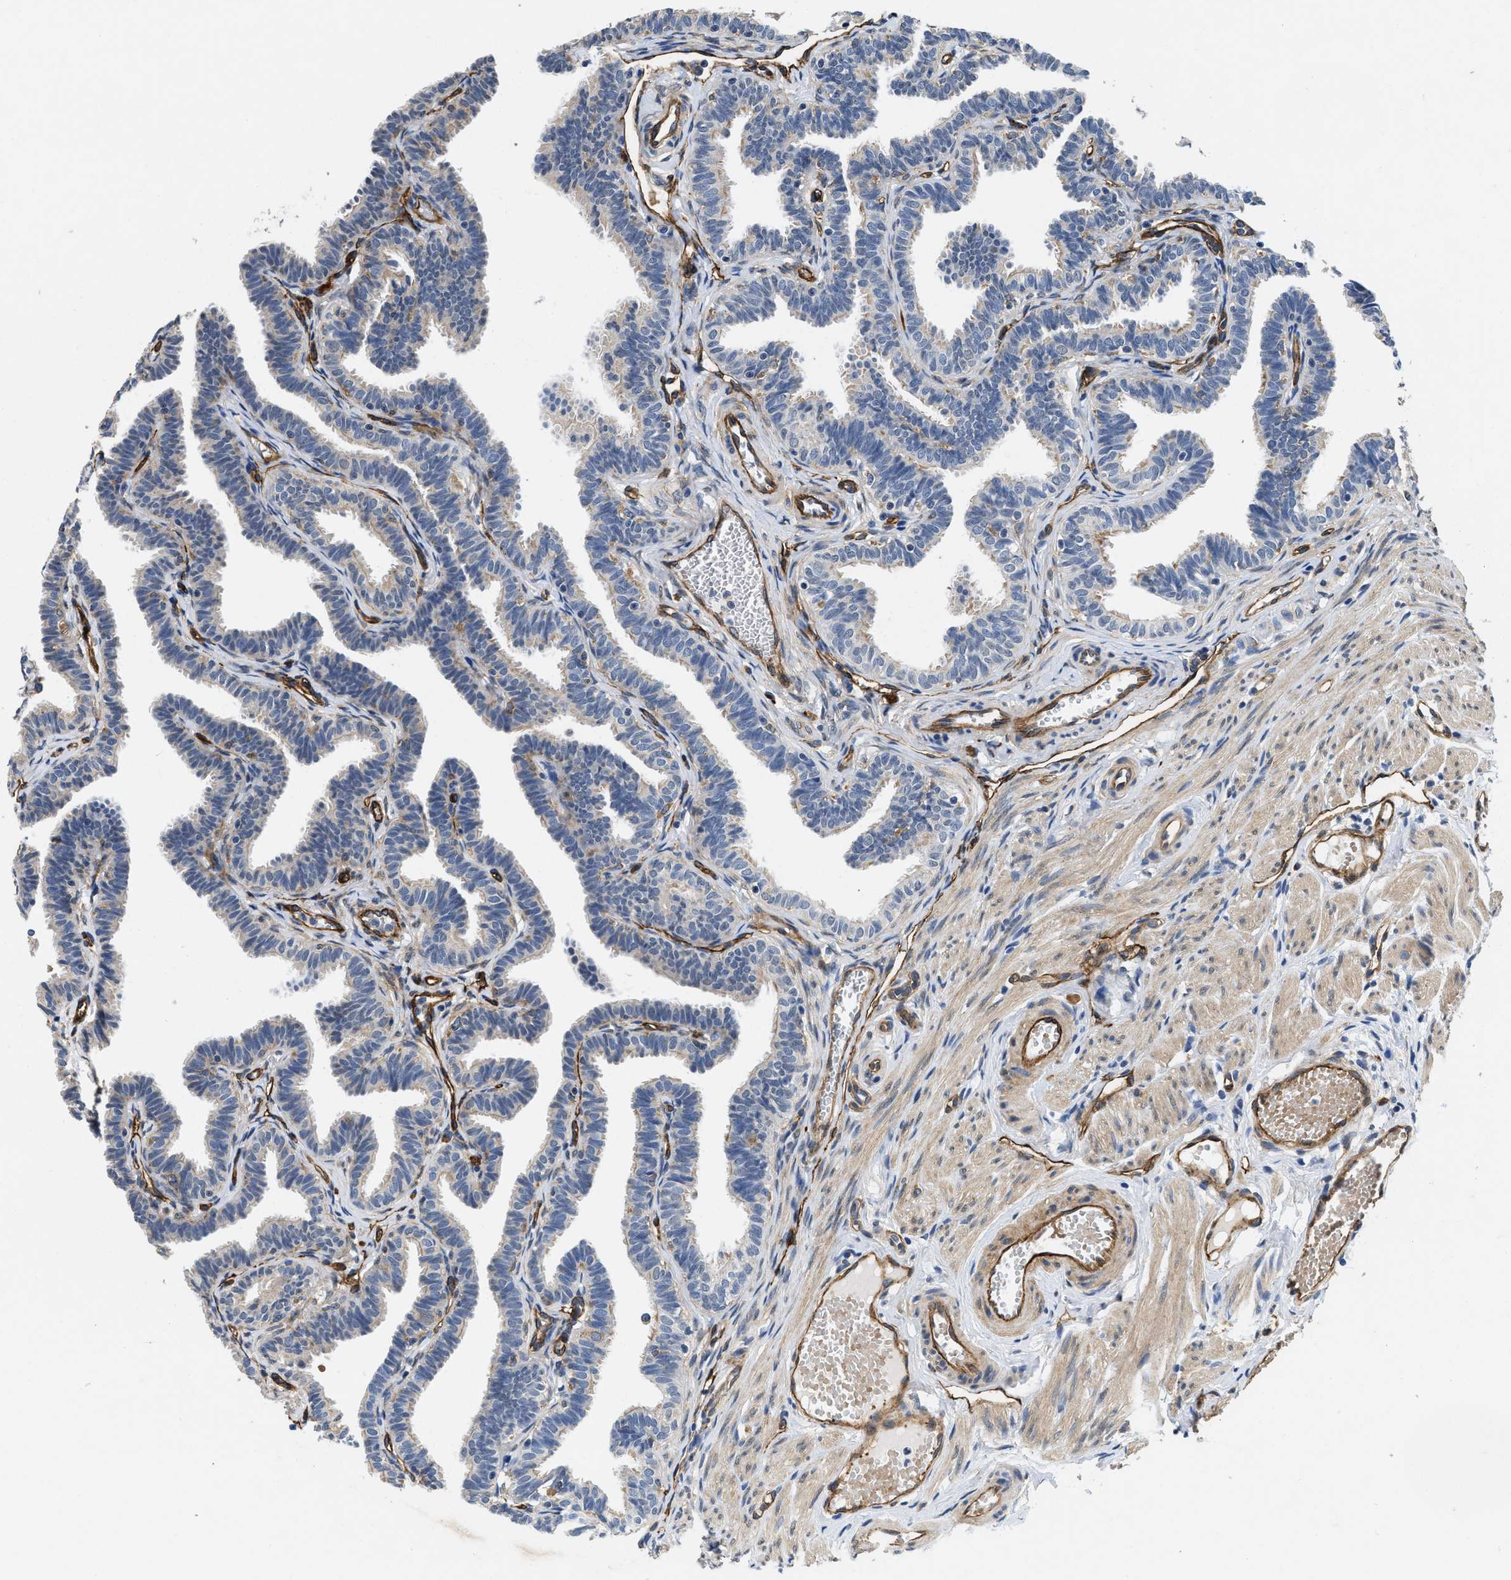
{"staining": {"intensity": "negative", "quantity": "none", "location": "none"}, "tissue": "fallopian tube", "cell_type": "Glandular cells", "image_type": "normal", "snomed": [{"axis": "morphology", "description": "Normal tissue, NOS"}, {"axis": "topography", "description": "Fallopian tube"}, {"axis": "topography", "description": "Ovary"}], "caption": "High power microscopy histopathology image of an immunohistochemistry (IHC) histopathology image of unremarkable fallopian tube, revealing no significant expression in glandular cells.", "gene": "RAPH1", "patient": {"sex": "female", "age": 23}}